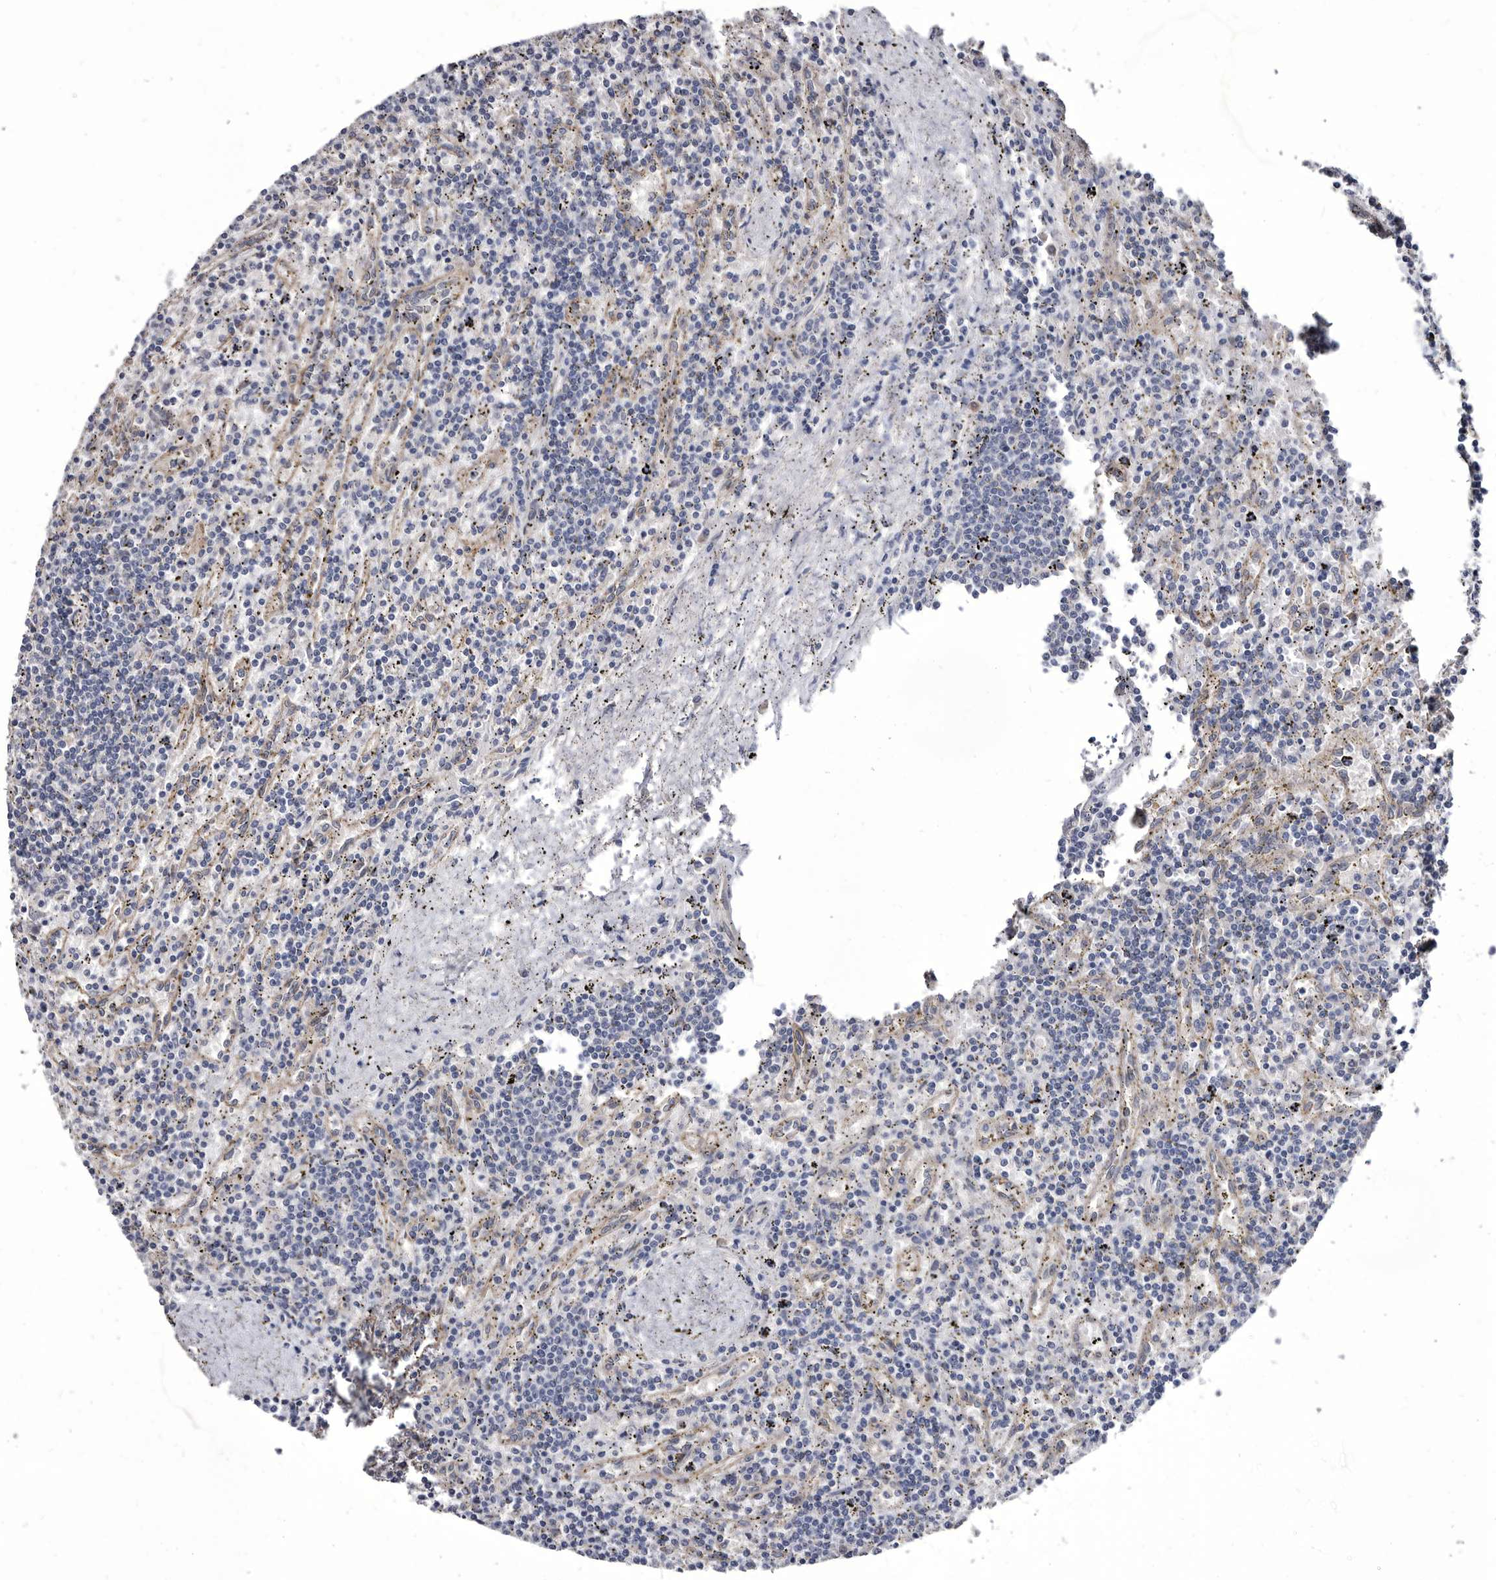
{"staining": {"intensity": "negative", "quantity": "none", "location": "none"}, "tissue": "lymphoma", "cell_type": "Tumor cells", "image_type": "cancer", "snomed": [{"axis": "morphology", "description": "Malignant lymphoma, non-Hodgkin's type, Low grade"}, {"axis": "topography", "description": "Spleen"}], "caption": "Immunohistochemistry photomicrograph of low-grade malignant lymphoma, non-Hodgkin's type stained for a protein (brown), which shows no staining in tumor cells.", "gene": "PROM1", "patient": {"sex": "male", "age": 76}}